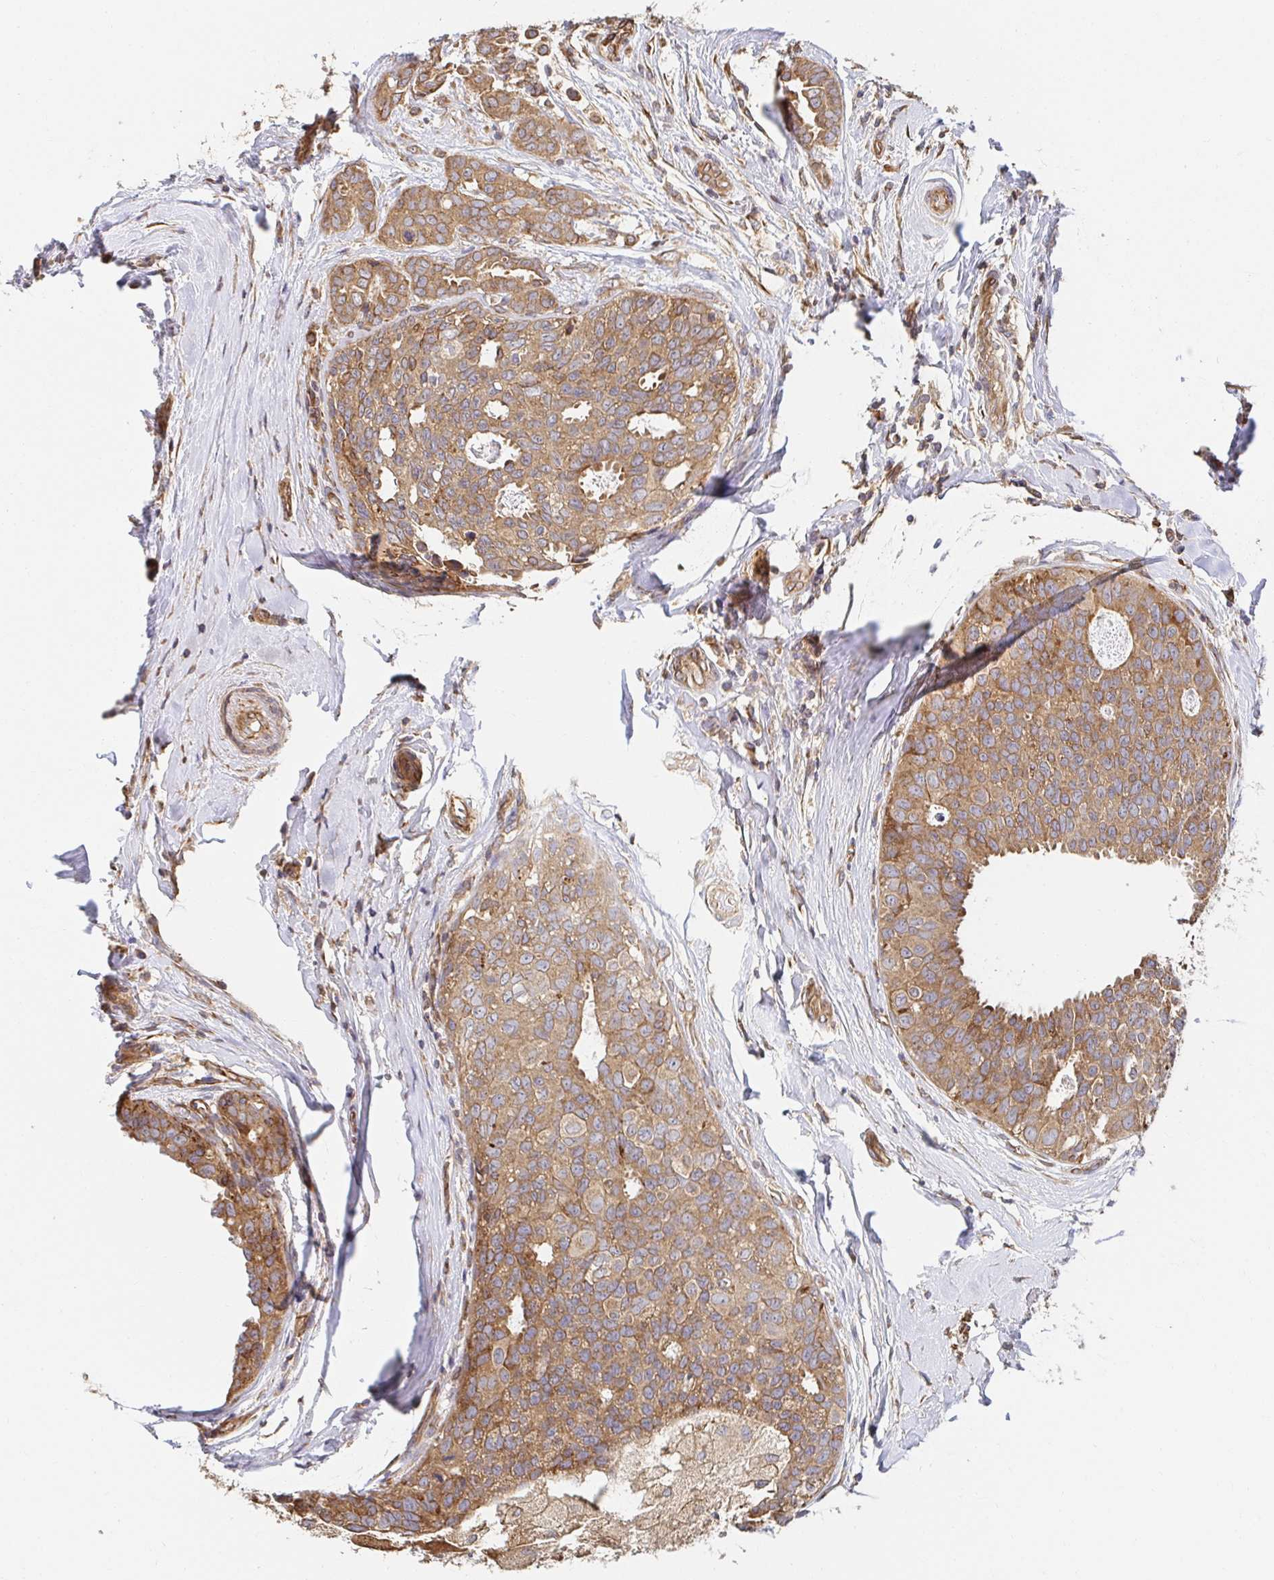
{"staining": {"intensity": "moderate", "quantity": ">75%", "location": "cytoplasmic/membranous"}, "tissue": "breast cancer", "cell_type": "Tumor cells", "image_type": "cancer", "snomed": [{"axis": "morphology", "description": "Duct carcinoma"}, {"axis": "topography", "description": "Breast"}], "caption": "A micrograph of breast cancer (invasive ductal carcinoma) stained for a protein demonstrates moderate cytoplasmic/membranous brown staining in tumor cells.", "gene": "APBB1", "patient": {"sex": "female", "age": 45}}